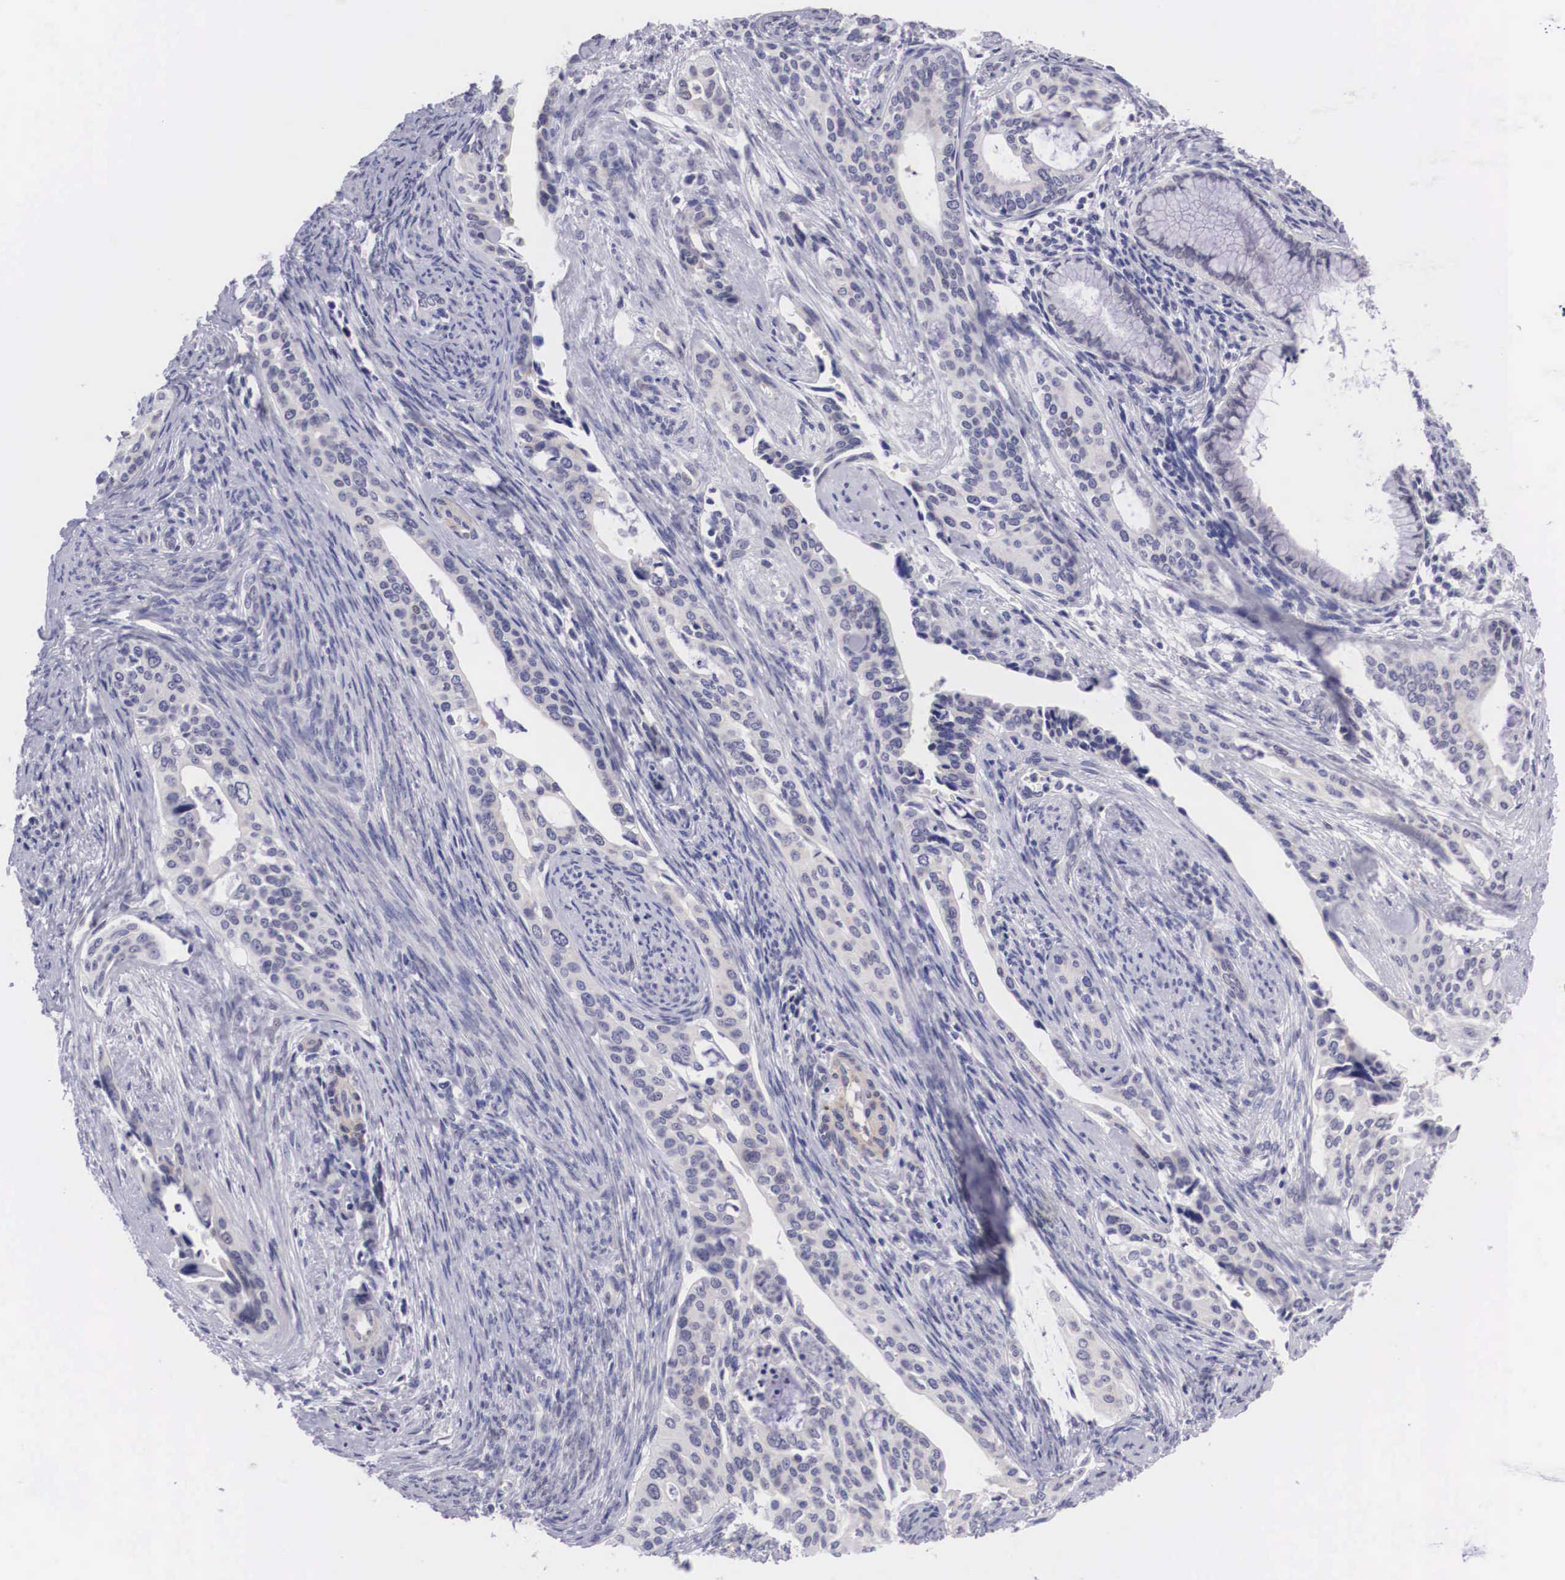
{"staining": {"intensity": "negative", "quantity": "none", "location": "none"}, "tissue": "cervical cancer", "cell_type": "Tumor cells", "image_type": "cancer", "snomed": [{"axis": "morphology", "description": "Squamous cell carcinoma, NOS"}, {"axis": "topography", "description": "Cervix"}], "caption": "This is a image of immunohistochemistry staining of cervical squamous cell carcinoma, which shows no positivity in tumor cells.", "gene": "SOX11", "patient": {"sex": "female", "age": 34}}